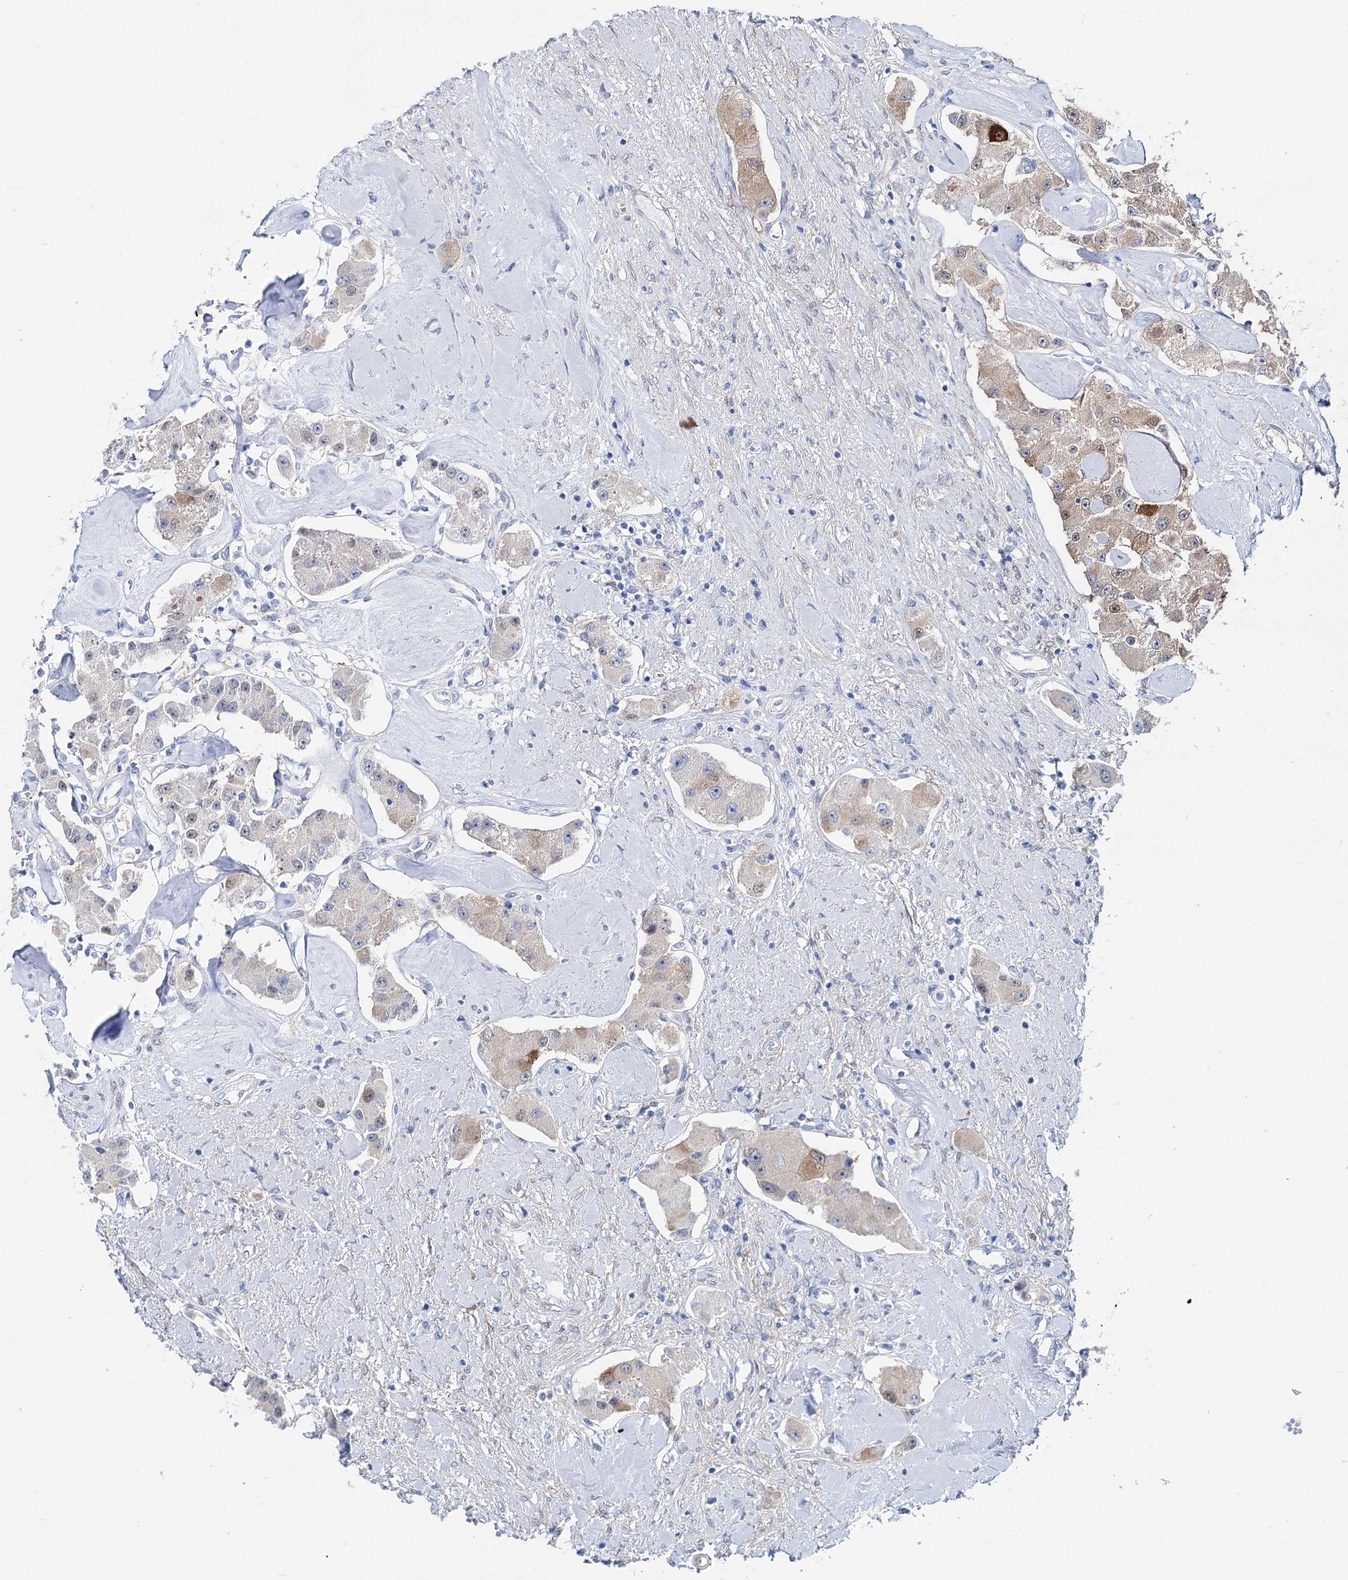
{"staining": {"intensity": "strong", "quantity": "<25%", "location": "cytoplasmic/membranous,nuclear"}, "tissue": "carcinoid", "cell_type": "Tumor cells", "image_type": "cancer", "snomed": [{"axis": "morphology", "description": "Carcinoid, malignant, NOS"}, {"axis": "topography", "description": "Pancreas"}], "caption": "This histopathology image demonstrates malignant carcinoid stained with immunohistochemistry to label a protein in brown. The cytoplasmic/membranous and nuclear of tumor cells show strong positivity for the protein. Nuclei are counter-stained blue.", "gene": "UGDH", "patient": {"sex": "male", "age": 41}}